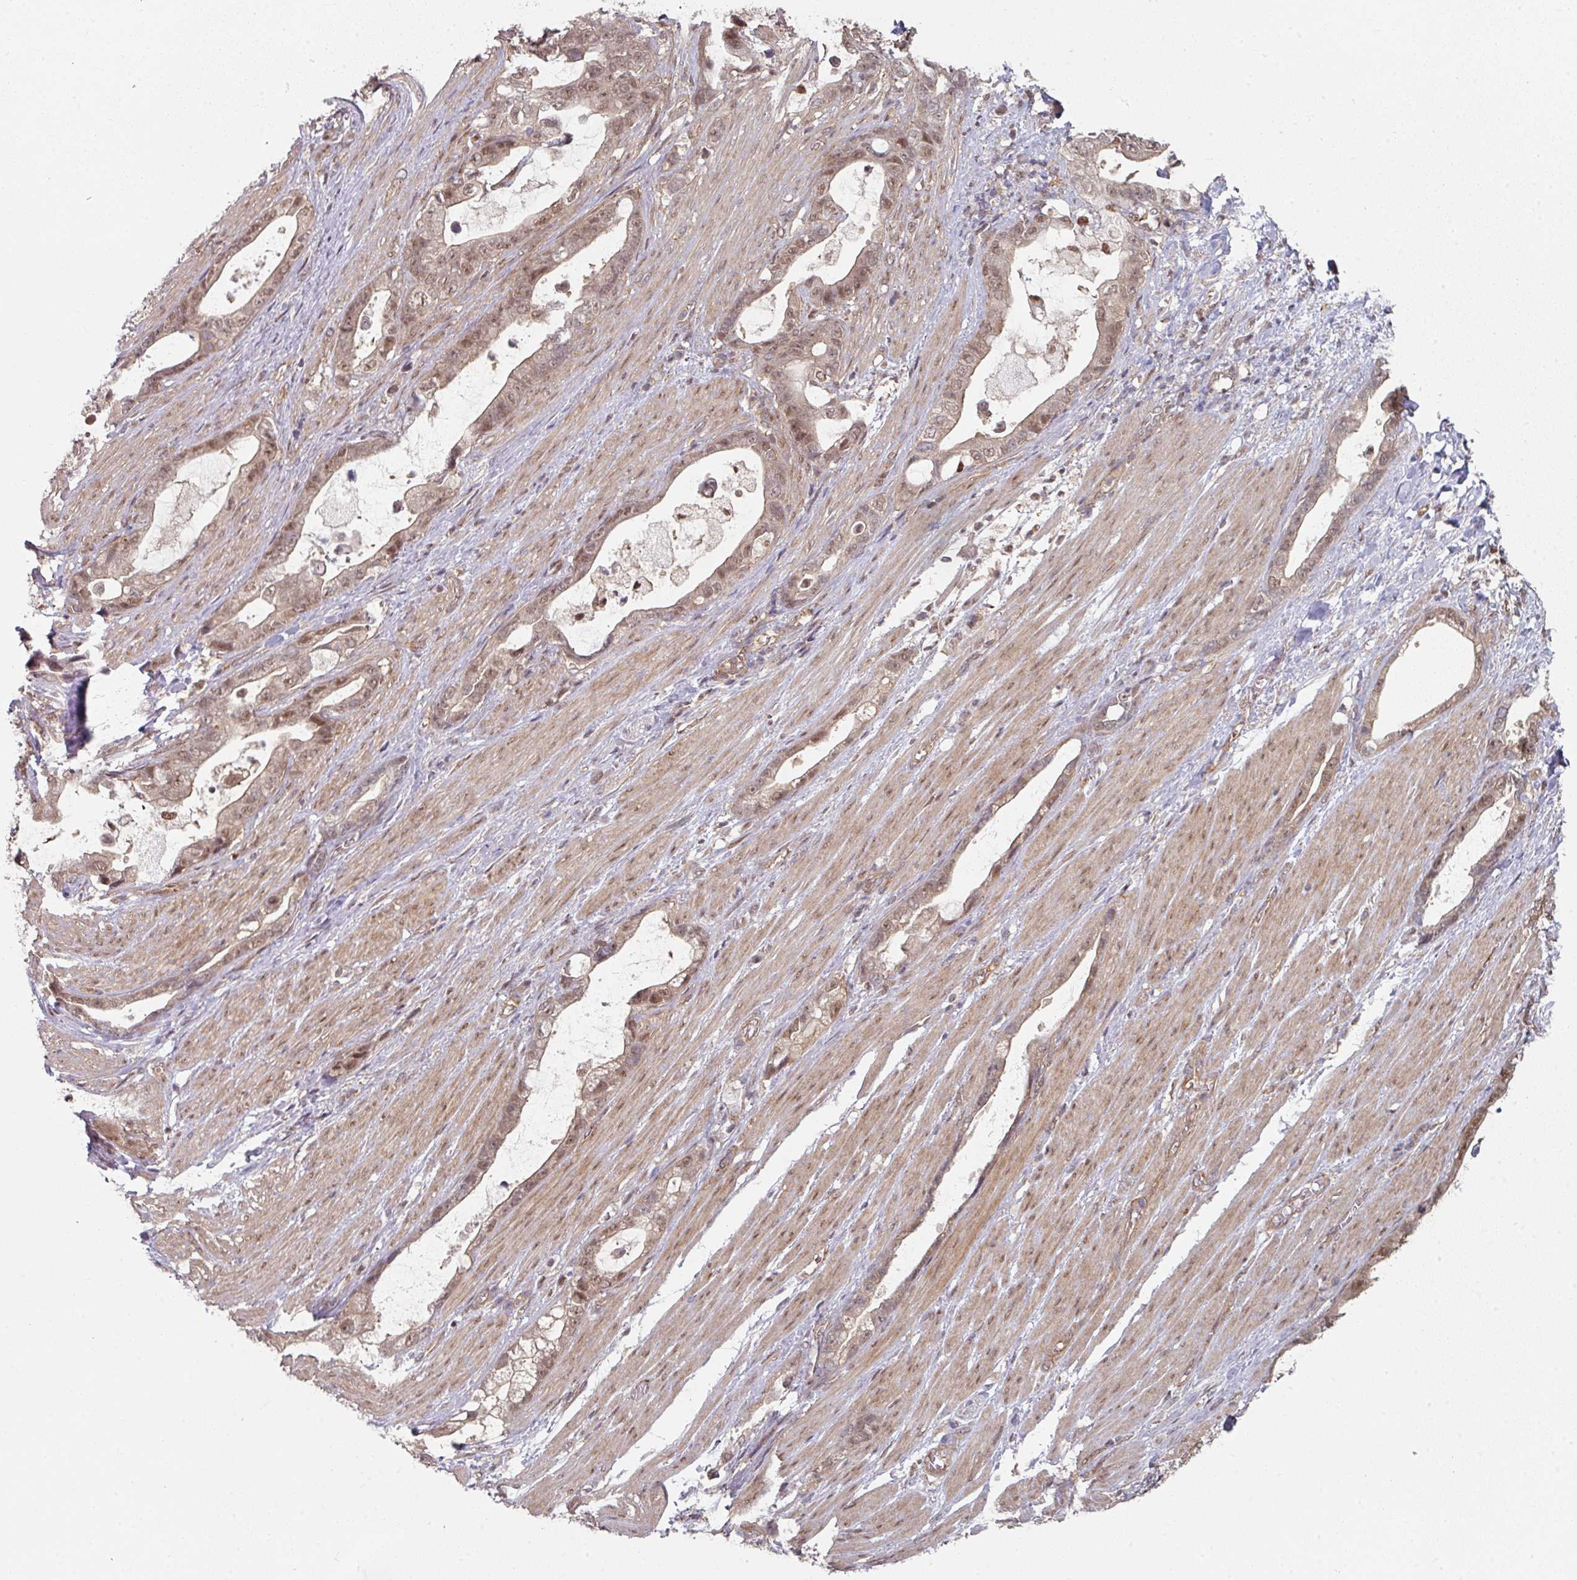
{"staining": {"intensity": "moderate", "quantity": "25%-75%", "location": "nuclear"}, "tissue": "stomach cancer", "cell_type": "Tumor cells", "image_type": "cancer", "snomed": [{"axis": "morphology", "description": "Adenocarcinoma, NOS"}, {"axis": "topography", "description": "Stomach"}], "caption": "Protein positivity by IHC displays moderate nuclear positivity in approximately 25%-75% of tumor cells in stomach cancer.", "gene": "PSME3IP1", "patient": {"sex": "male", "age": 55}}